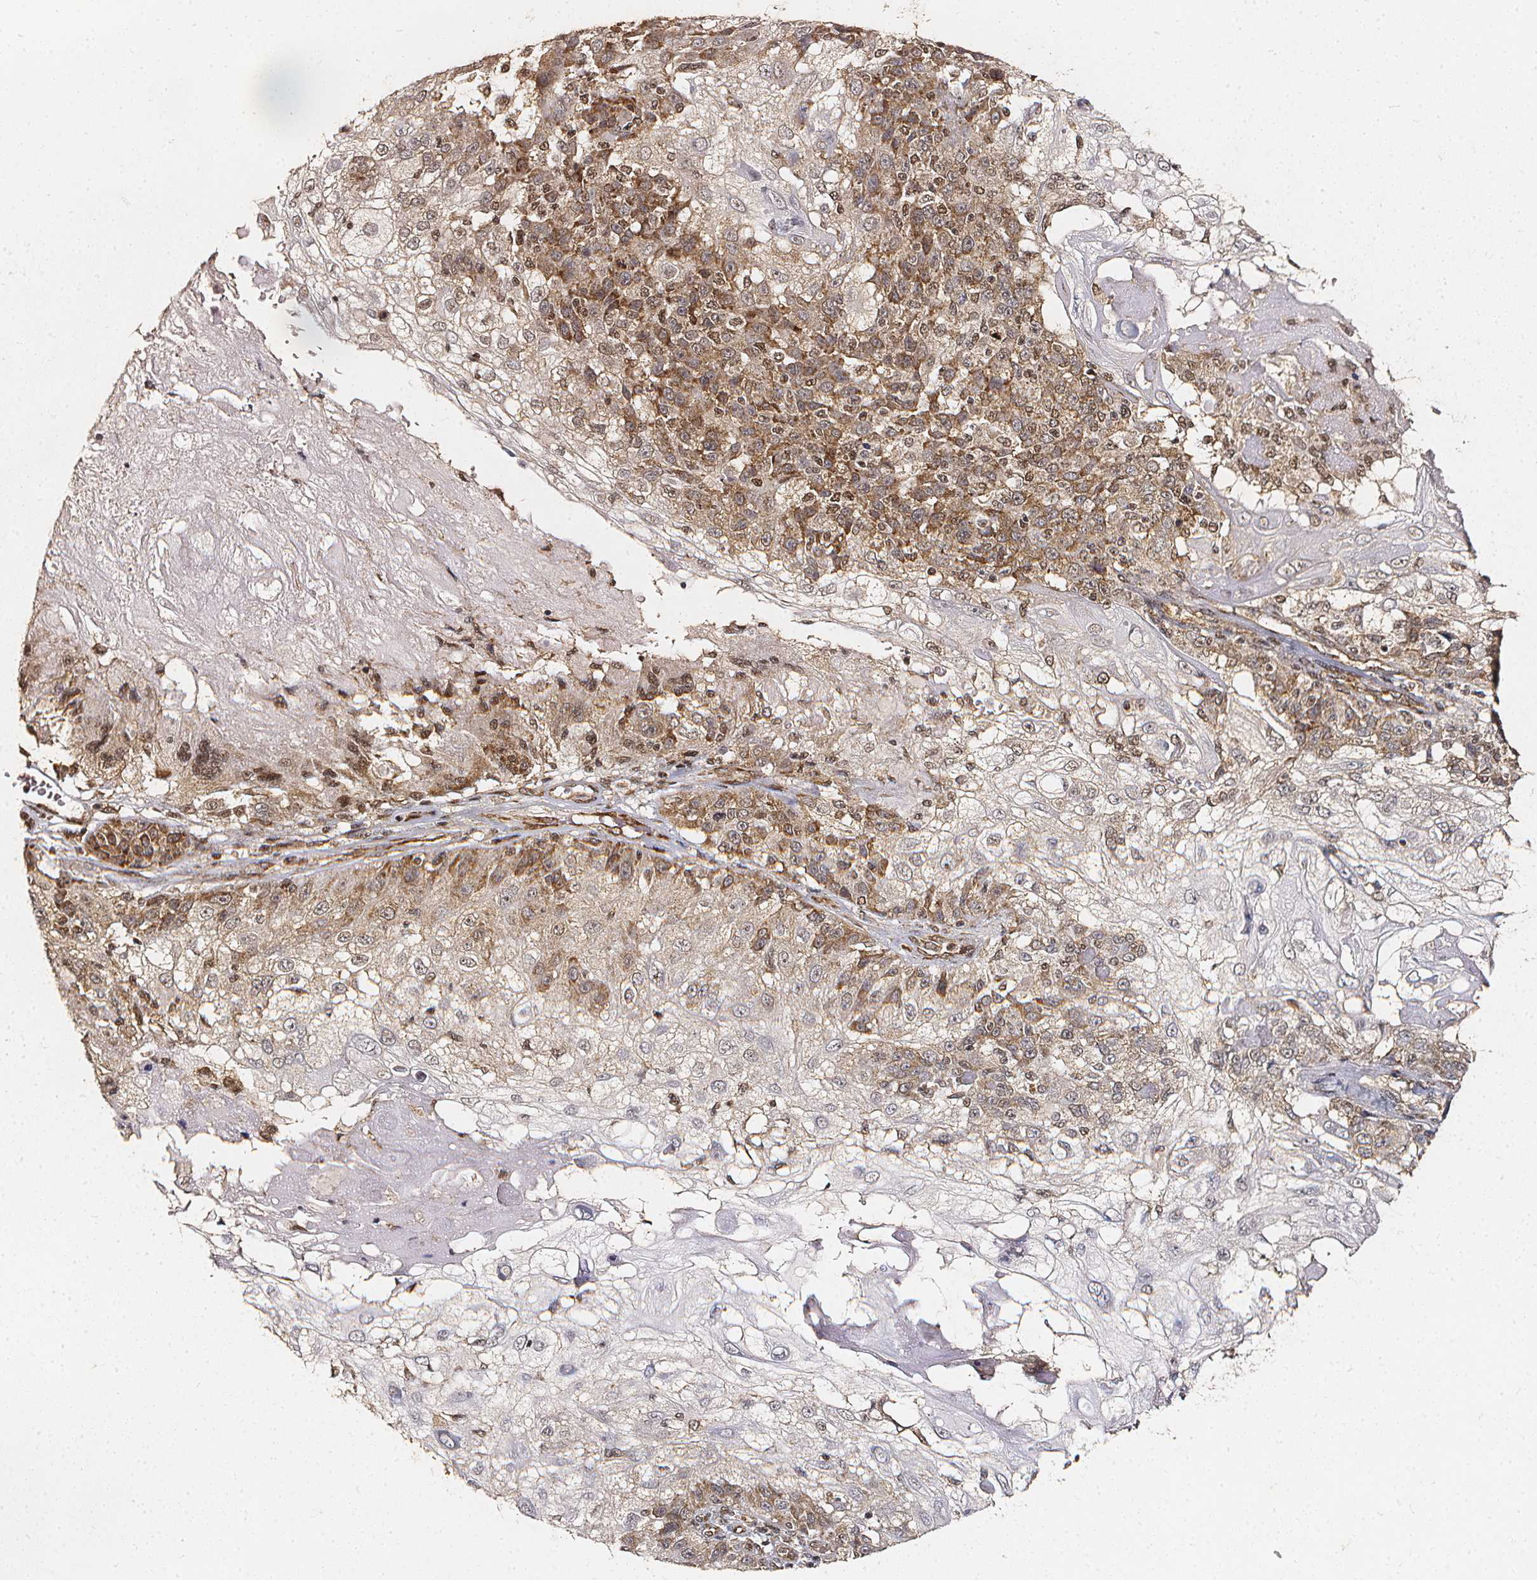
{"staining": {"intensity": "moderate", "quantity": ">75%", "location": "cytoplasmic/membranous,nuclear"}, "tissue": "skin cancer", "cell_type": "Tumor cells", "image_type": "cancer", "snomed": [{"axis": "morphology", "description": "Normal tissue, NOS"}, {"axis": "morphology", "description": "Squamous cell carcinoma, NOS"}, {"axis": "topography", "description": "Skin"}], "caption": "Tumor cells display medium levels of moderate cytoplasmic/membranous and nuclear positivity in approximately >75% of cells in squamous cell carcinoma (skin).", "gene": "SMN1", "patient": {"sex": "female", "age": 83}}